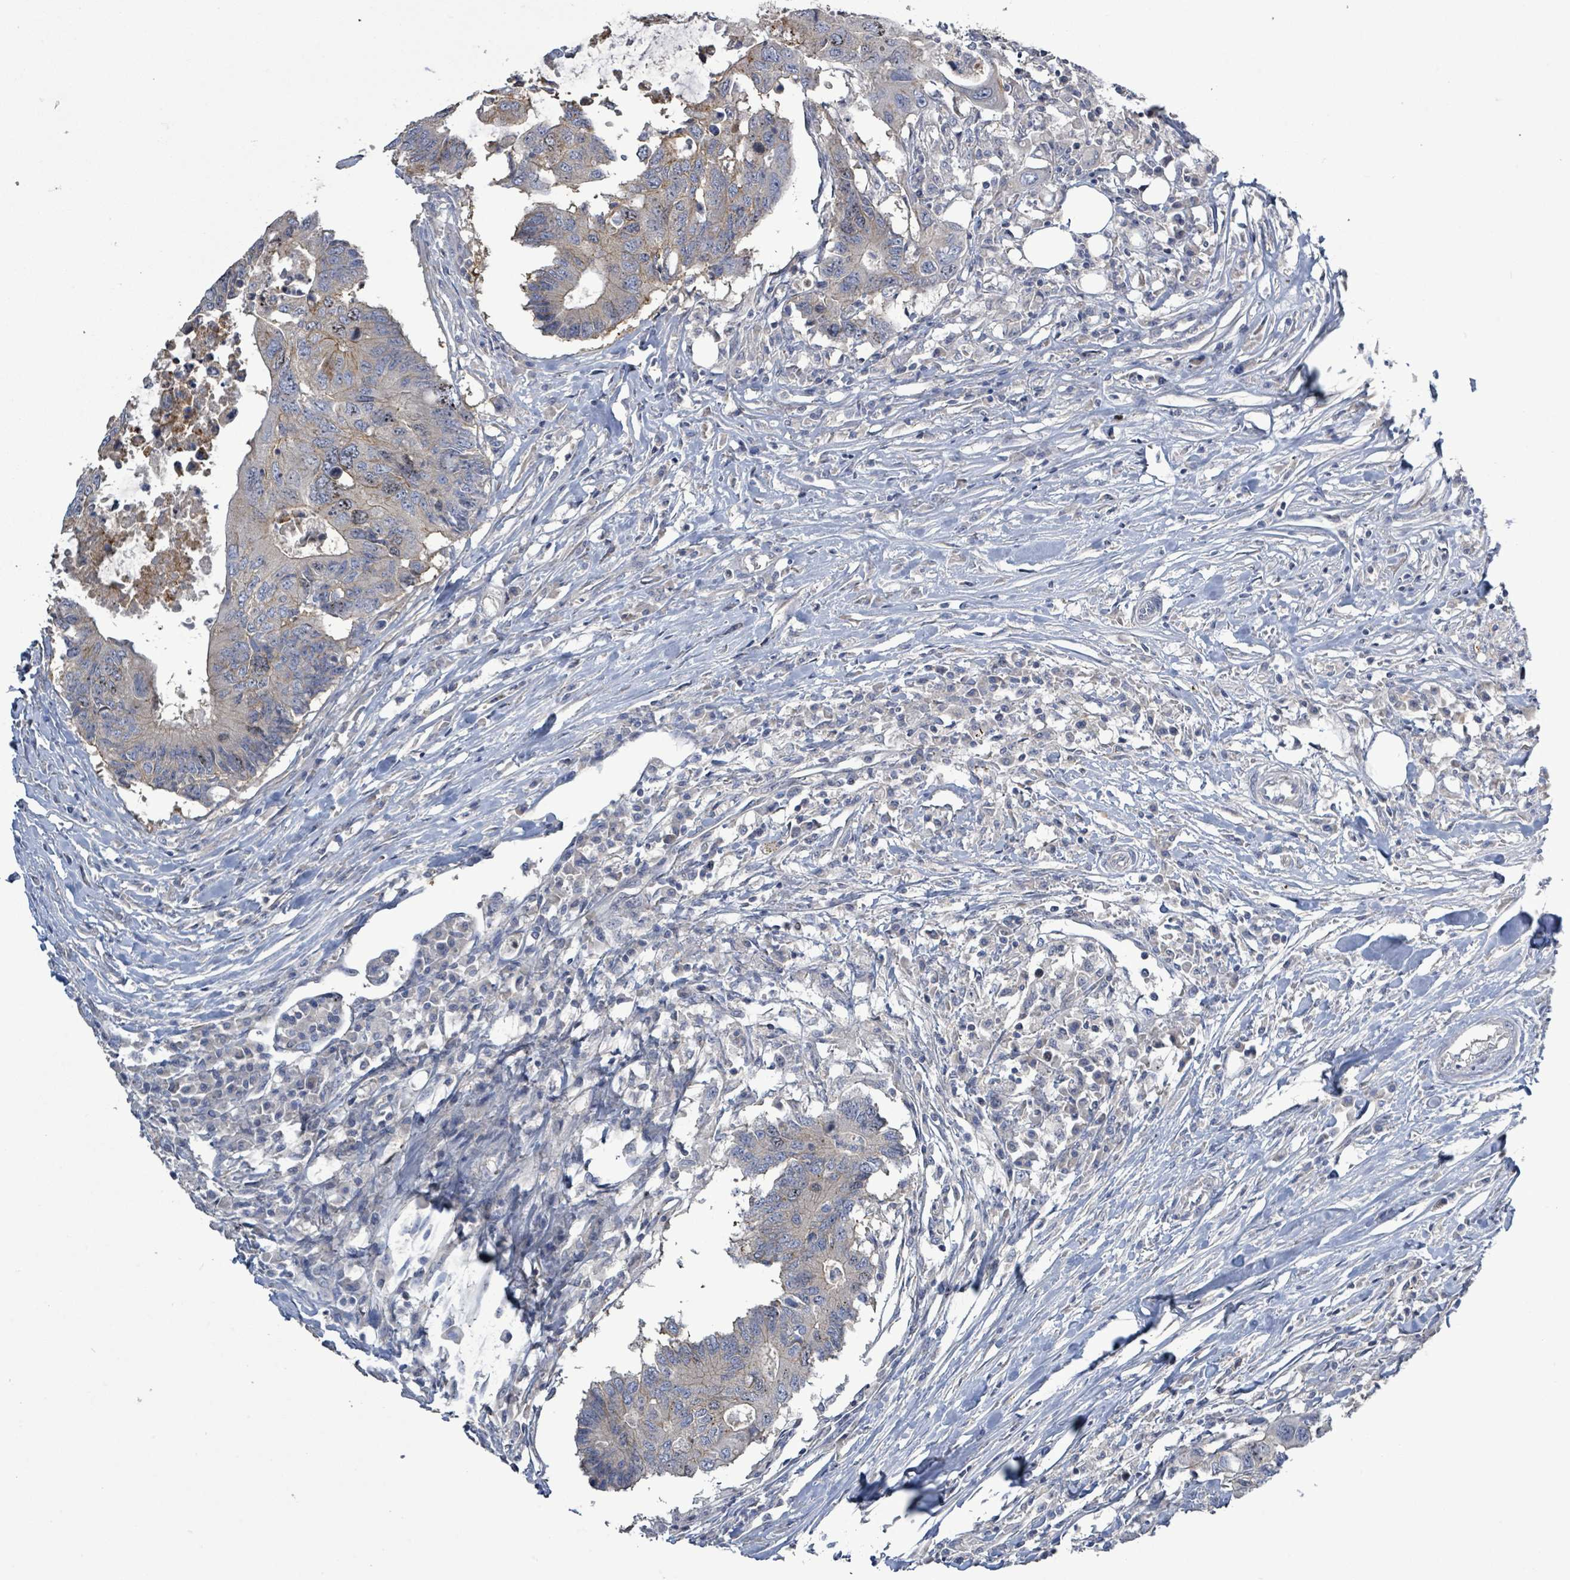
{"staining": {"intensity": "weak", "quantity": "<25%", "location": "cytoplasmic/membranous"}, "tissue": "colorectal cancer", "cell_type": "Tumor cells", "image_type": "cancer", "snomed": [{"axis": "morphology", "description": "Adenocarcinoma, NOS"}, {"axis": "topography", "description": "Colon"}], "caption": "Immunohistochemistry micrograph of colorectal cancer (adenocarcinoma) stained for a protein (brown), which shows no staining in tumor cells. The staining is performed using DAB brown chromogen with nuclei counter-stained in using hematoxylin.", "gene": "KRAS", "patient": {"sex": "male", "age": 71}}